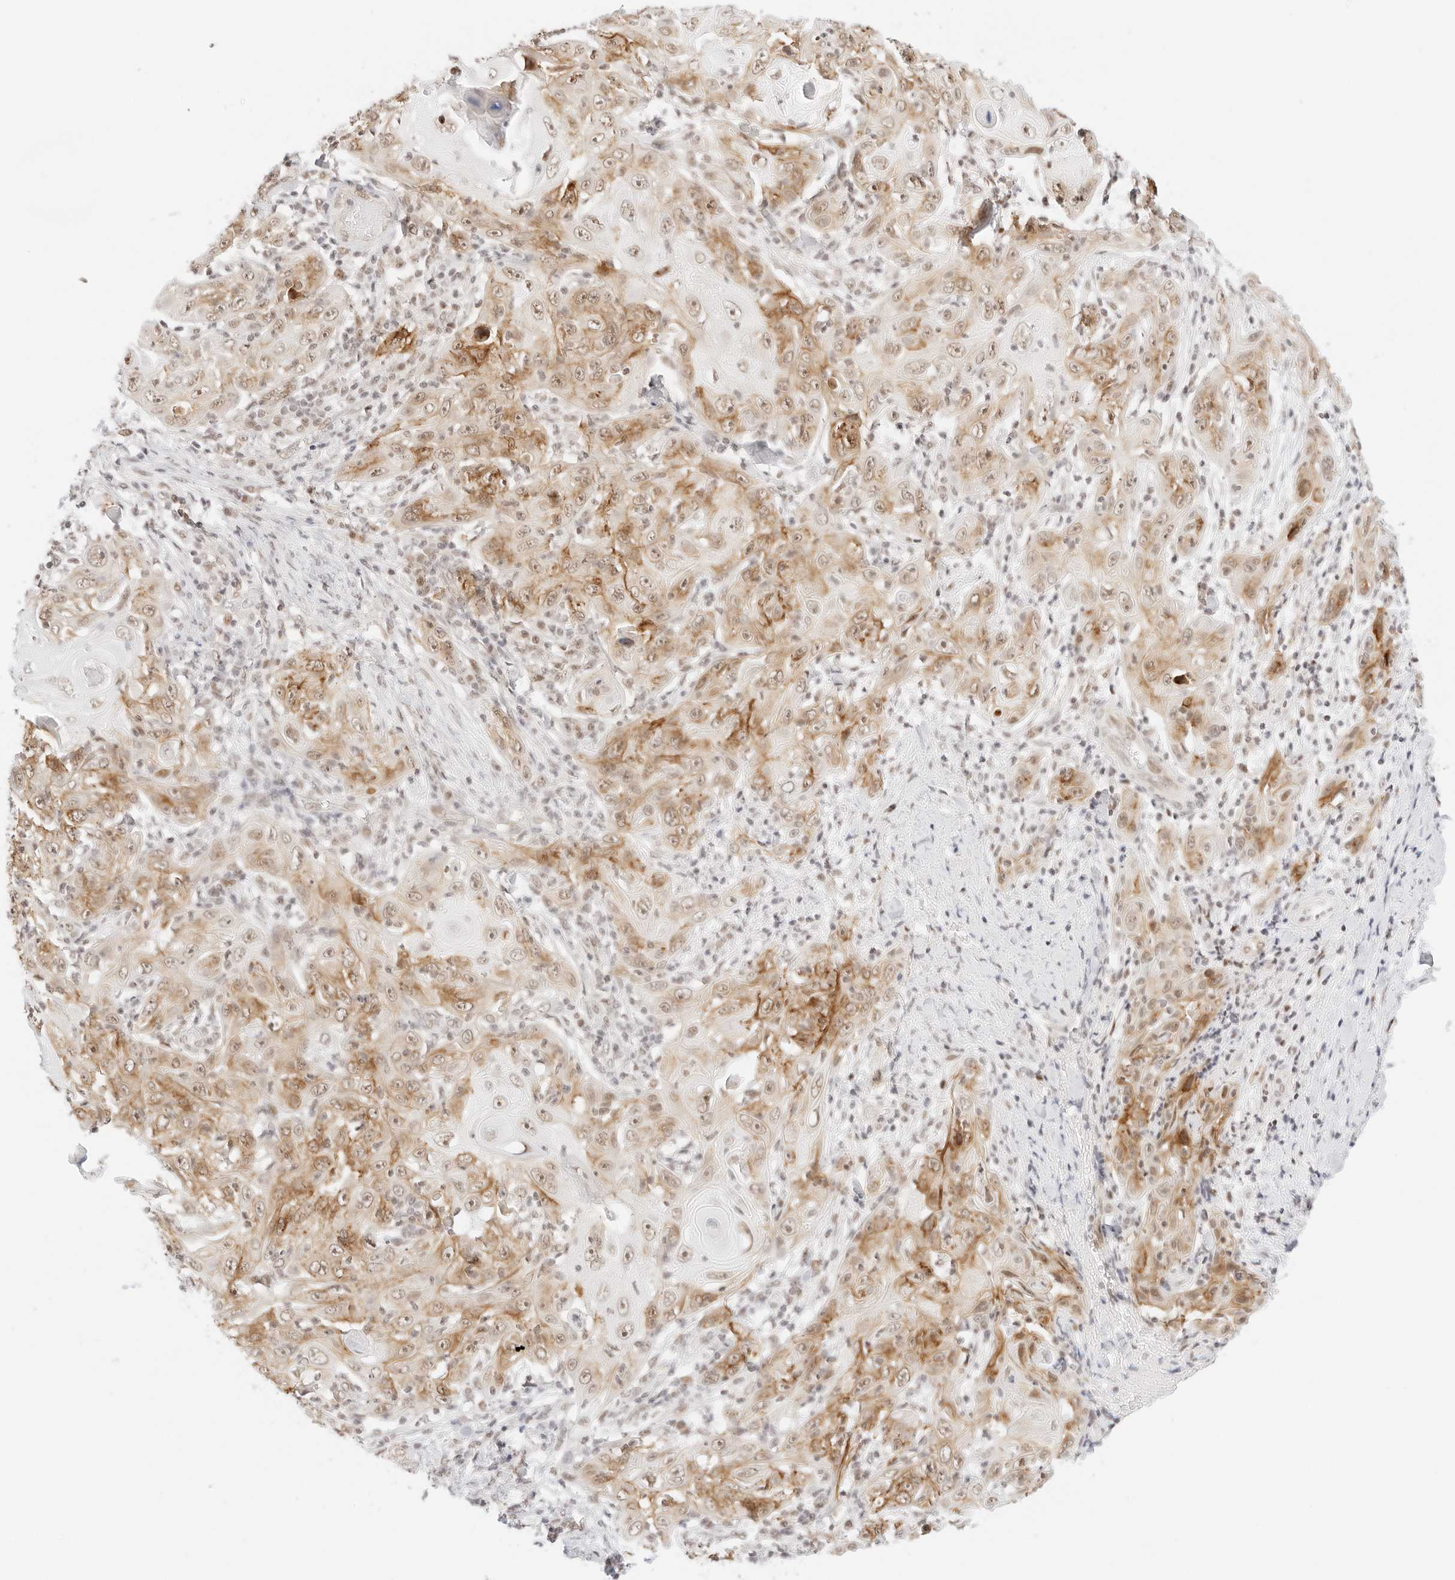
{"staining": {"intensity": "moderate", "quantity": ">75%", "location": "cytoplasmic/membranous,nuclear"}, "tissue": "skin cancer", "cell_type": "Tumor cells", "image_type": "cancer", "snomed": [{"axis": "morphology", "description": "Squamous cell carcinoma, NOS"}, {"axis": "topography", "description": "Skin"}], "caption": "Protein expression analysis of skin cancer displays moderate cytoplasmic/membranous and nuclear expression in approximately >75% of tumor cells.", "gene": "ITGA6", "patient": {"sex": "female", "age": 88}}